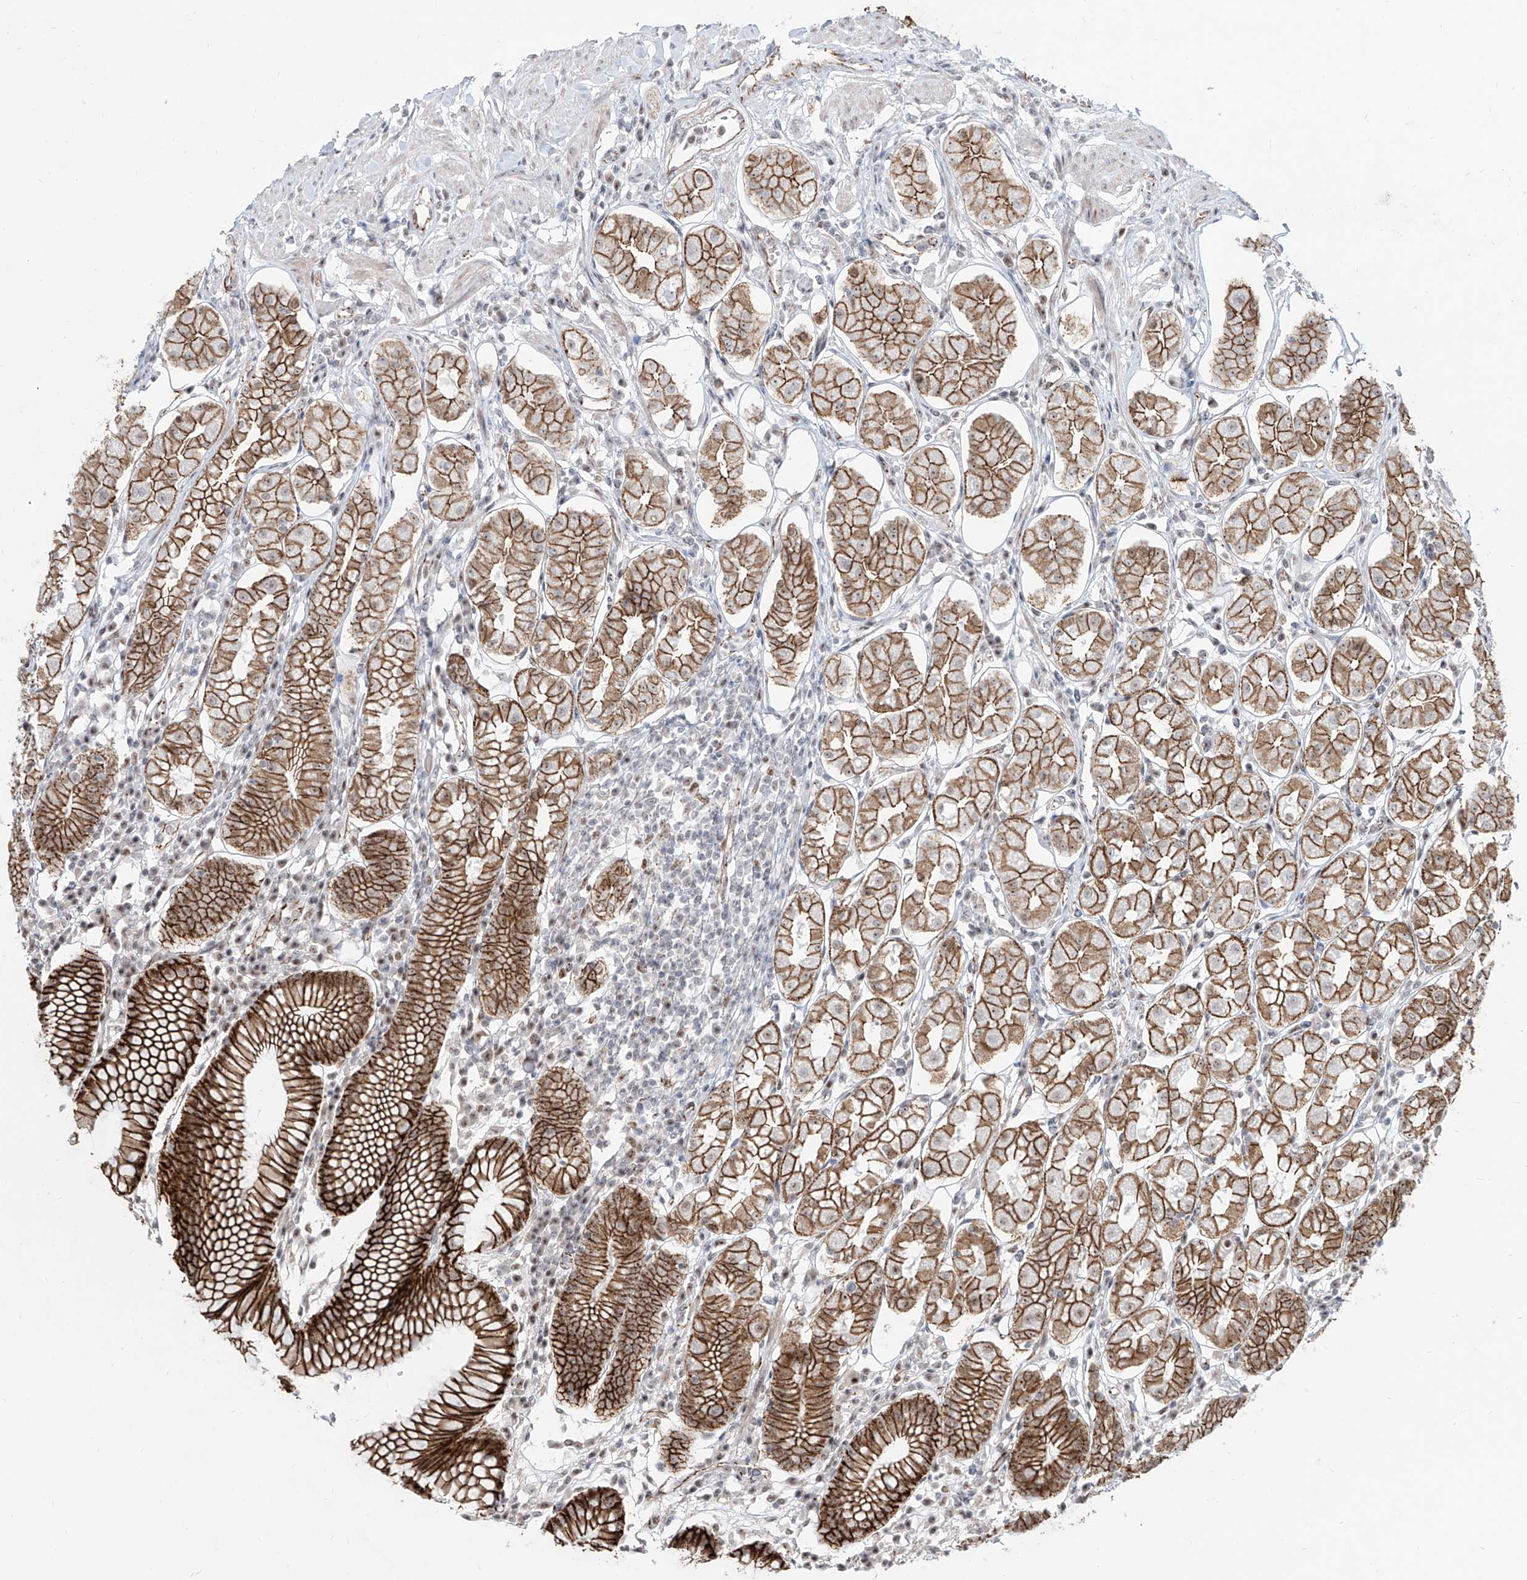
{"staining": {"intensity": "strong", "quantity": ">75%", "location": "cytoplasmic/membranous,nuclear"}, "tissue": "stomach", "cell_type": "Glandular cells", "image_type": "normal", "snomed": [{"axis": "morphology", "description": "Normal tissue, NOS"}, {"axis": "topography", "description": "Stomach"}, {"axis": "topography", "description": "Stomach, lower"}], "caption": "DAB immunohistochemical staining of benign human stomach shows strong cytoplasmic/membranous,nuclear protein positivity in about >75% of glandular cells. The protein is shown in brown color, while the nuclei are stained blue.", "gene": "ZNF710", "patient": {"sex": "female", "age": 56}}